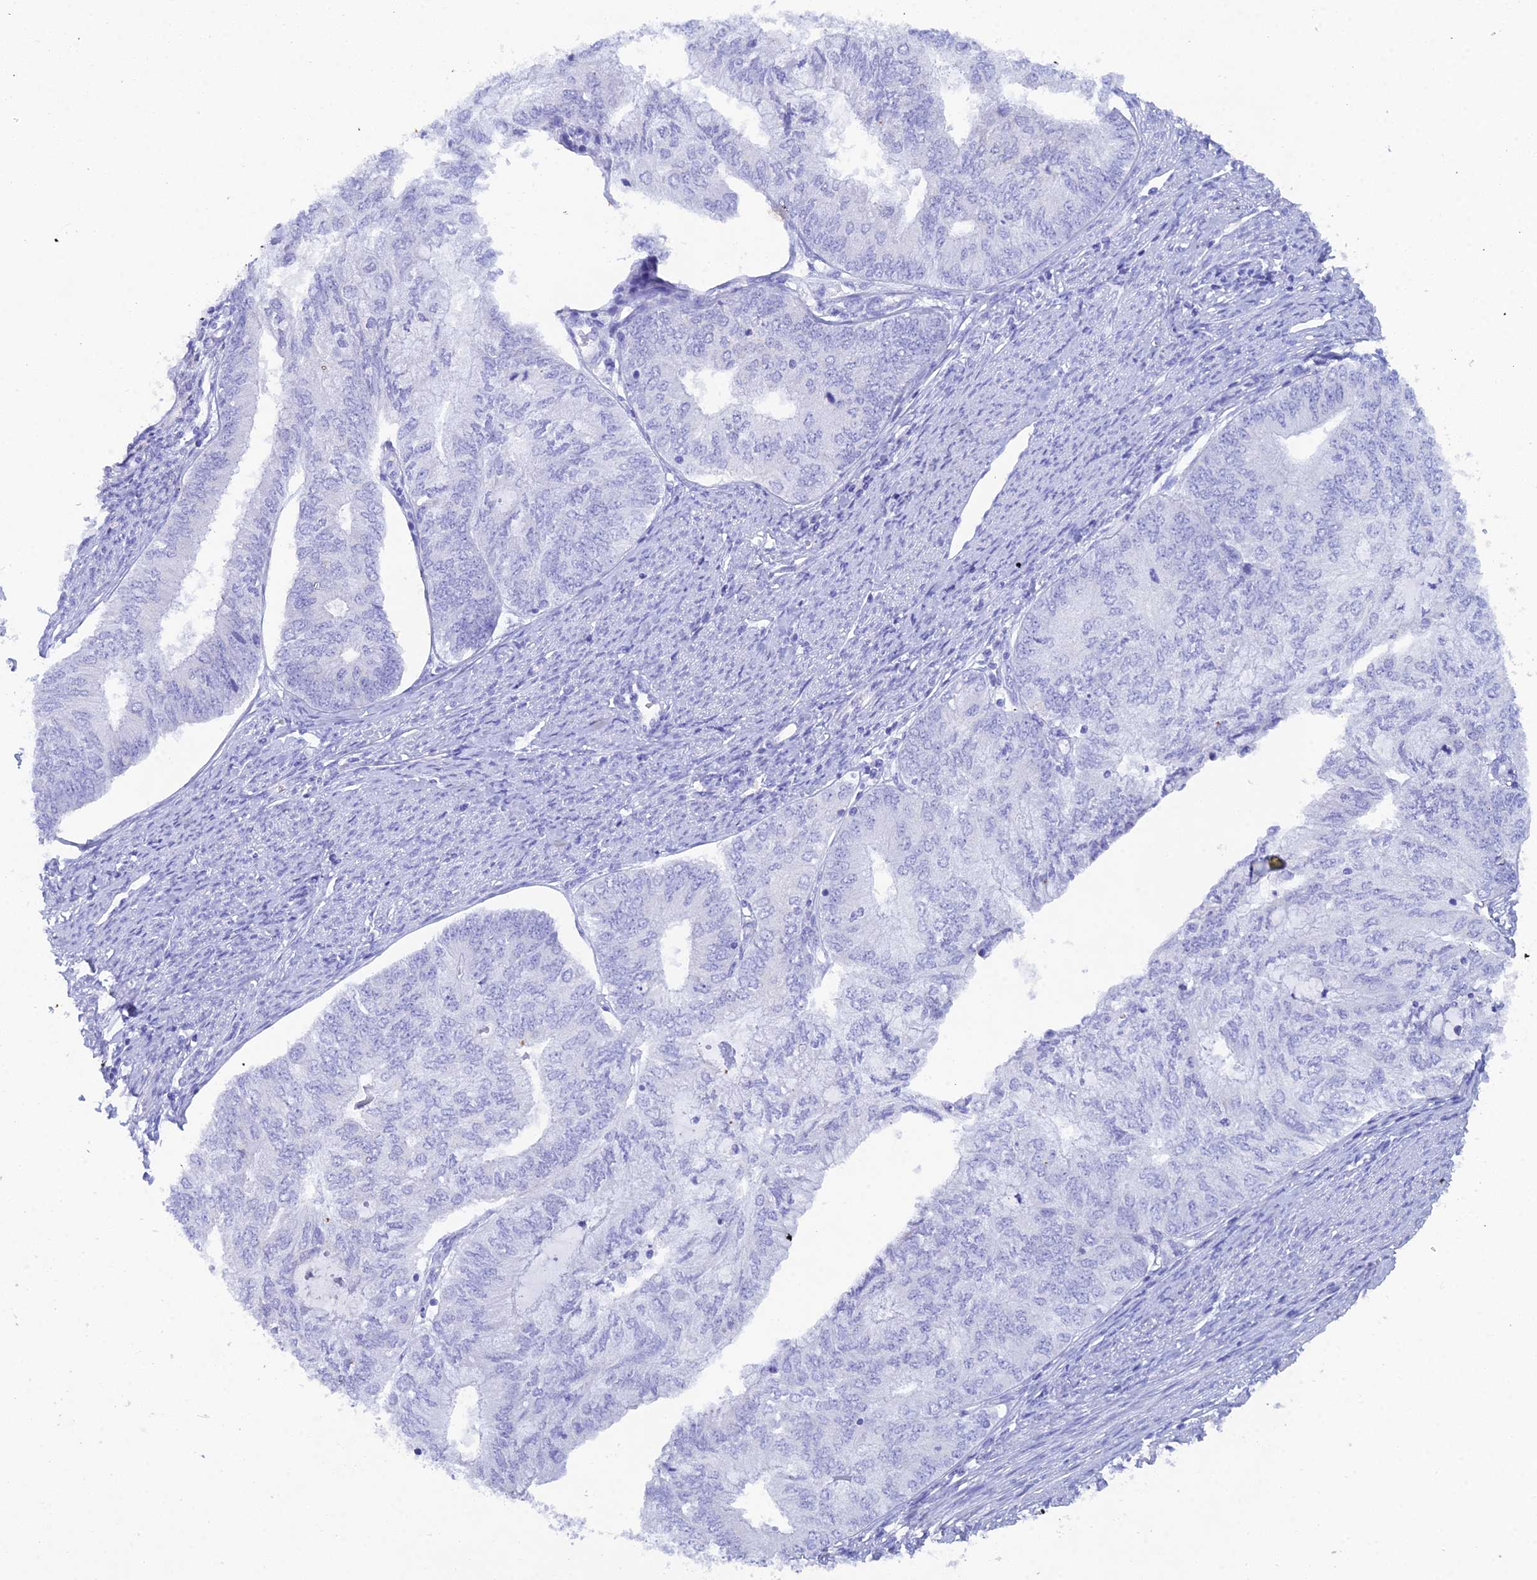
{"staining": {"intensity": "negative", "quantity": "none", "location": "none"}, "tissue": "endometrial cancer", "cell_type": "Tumor cells", "image_type": "cancer", "snomed": [{"axis": "morphology", "description": "Adenocarcinoma, NOS"}, {"axis": "topography", "description": "Endometrium"}], "caption": "Tumor cells are negative for brown protein staining in endometrial cancer.", "gene": "REG1A", "patient": {"sex": "female", "age": 68}}